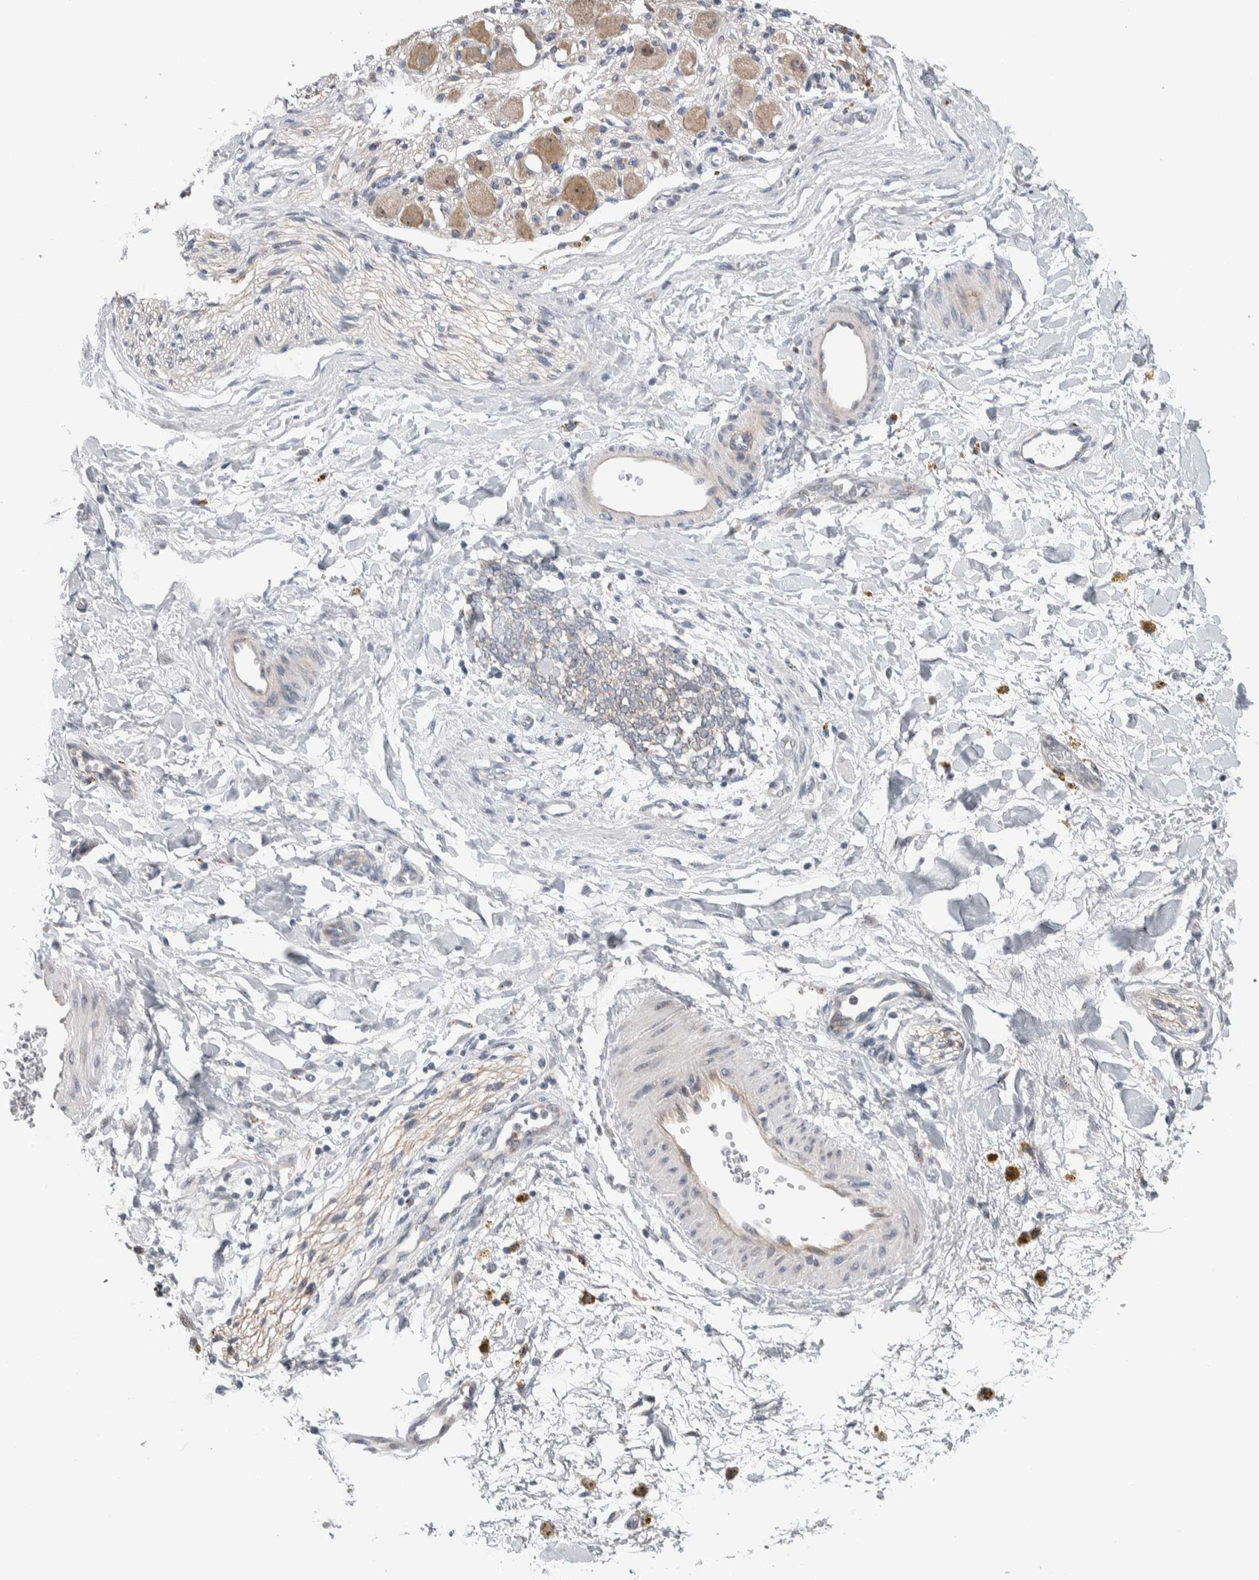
{"staining": {"intensity": "negative", "quantity": "none", "location": "none"}, "tissue": "adipose tissue", "cell_type": "Adipocytes", "image_type": "normal", "snomed": [{"axis": "morphology", "description": "Normal tissue, NOS"}, {"axis": "topography", "description": "Kidney"}, {"axis": "topography", "description": "Peripheral nerve tissue"}], "caption": "DAB immunohistochemical staining of normal human adipose tissue displays no significant staining in adipocytes. (DAB immunohistochemistry (IHC), high magnification).", "gene": "PRRG4", "patient": {"sex": "male", "age": 7}}